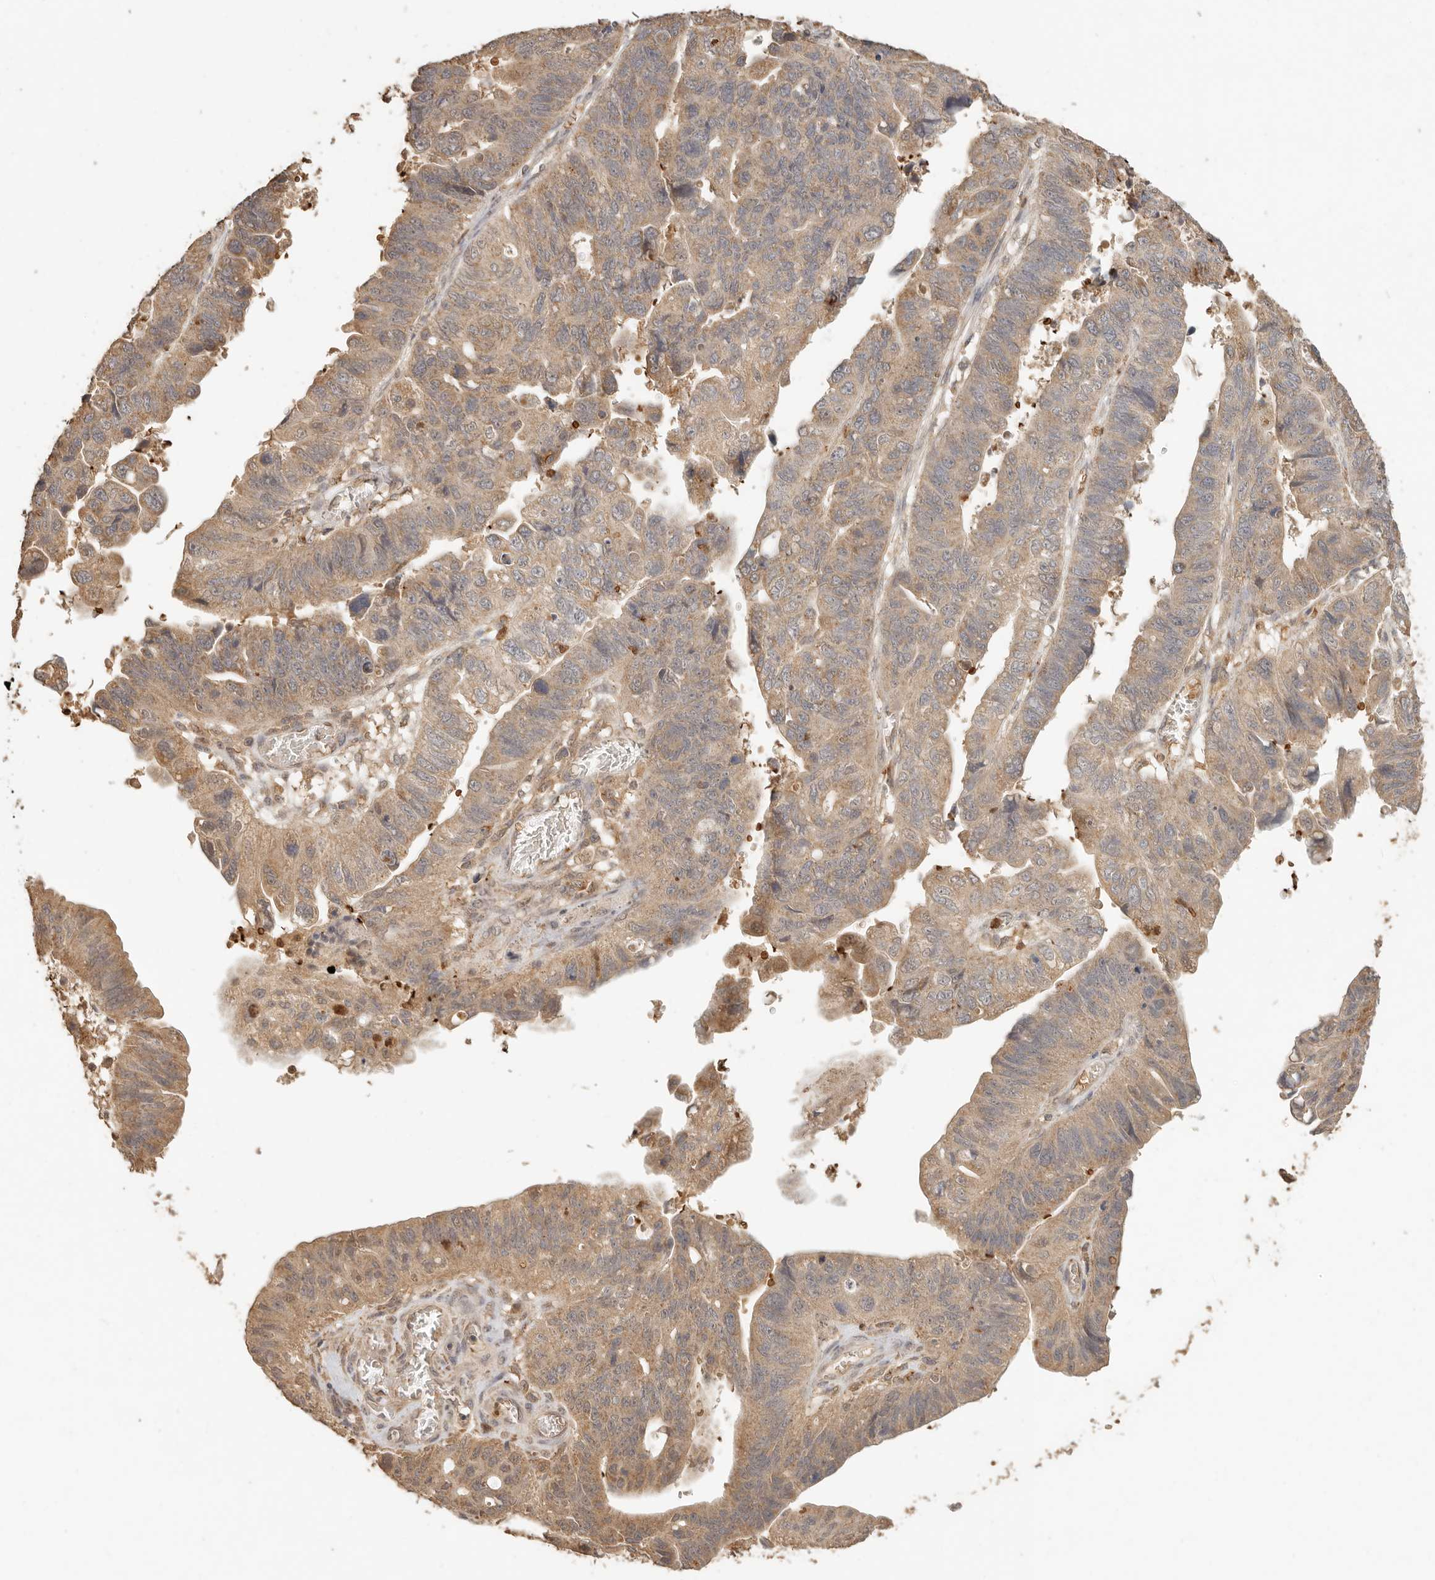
{"staining": {"intensity": "moderate", "quantity": ">75%", "location": "cytoplasmic/membranous"}, "tissue": "stomach cancer", "cell_type": "Tumor cells", "image_type": "cancer", "snomed": [{"axis": "morphology", "description": "Adenocarcinoma, NOS"}, {"axis": "topography", "description": "Stomach"}], "caption": "This photomicrograph demonstrates stomach adenocarcinoma stained with IHC to label a protein in brown. The cytoplasmic/membranous of tumor cells show moderate positivity for the protein. Nuclei are counter-stained blue.", "gene": "INTS11", "patient": {"sex": "male", "age": 59}}